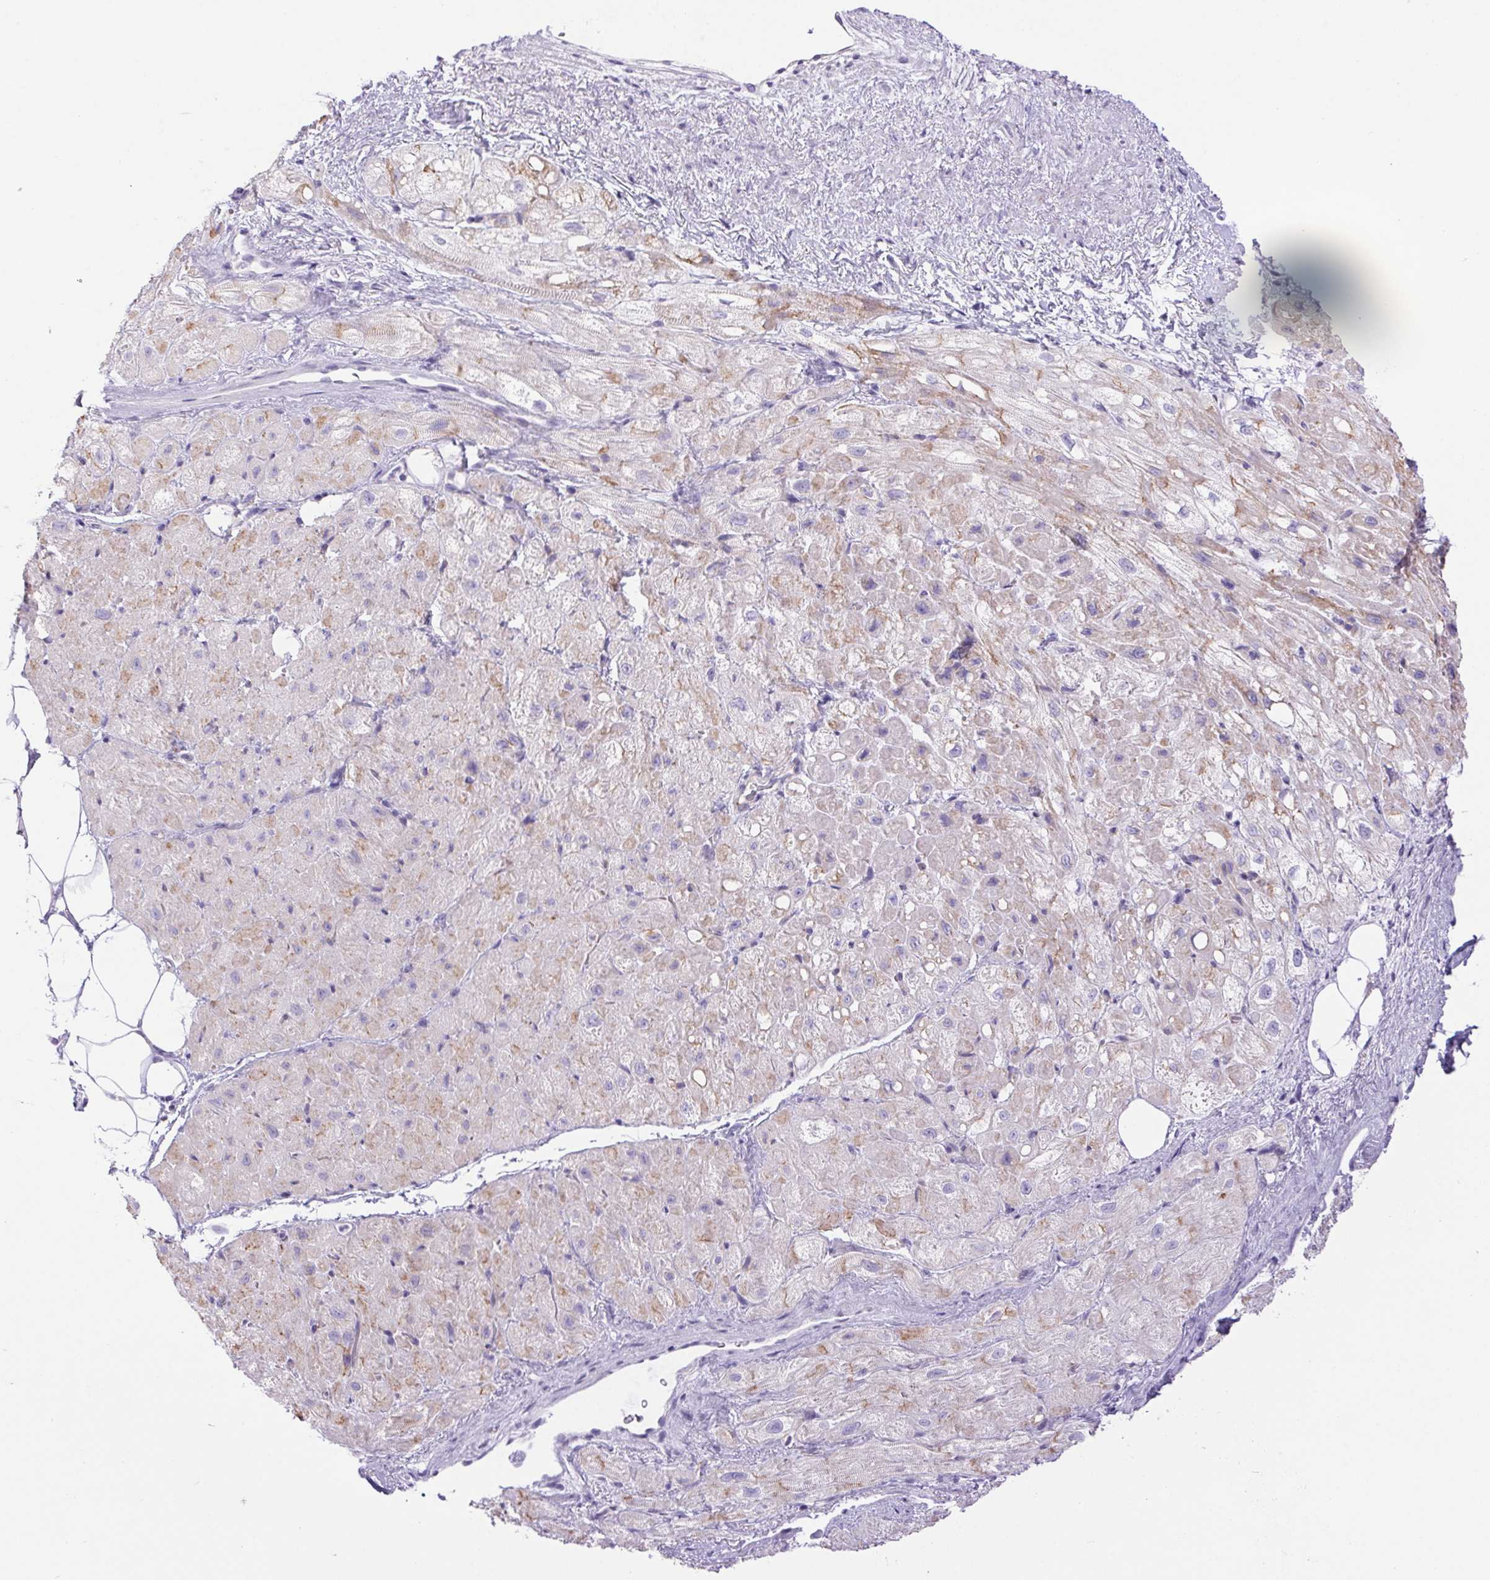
{"staining": {"intensity": "weak", "quantity": "<25%", "location": "cytoplasmic/membranous"}, "tissue": "heart muscle", "cell_type": "Cardiomyocytes", "image_type": "normal", "snomed": [{"axis": "morphology", "description": "Normal tissue, NOS"}, {"axis": "topography", "description": "Heart"}], "caption": "This is an immunohistochemistry (IHC) photomicrograph of benign heart muscle. There is no staining in cardiomyocytes.", "gene": "ERP27", "patient": {"sex": "female", "age": 69}}